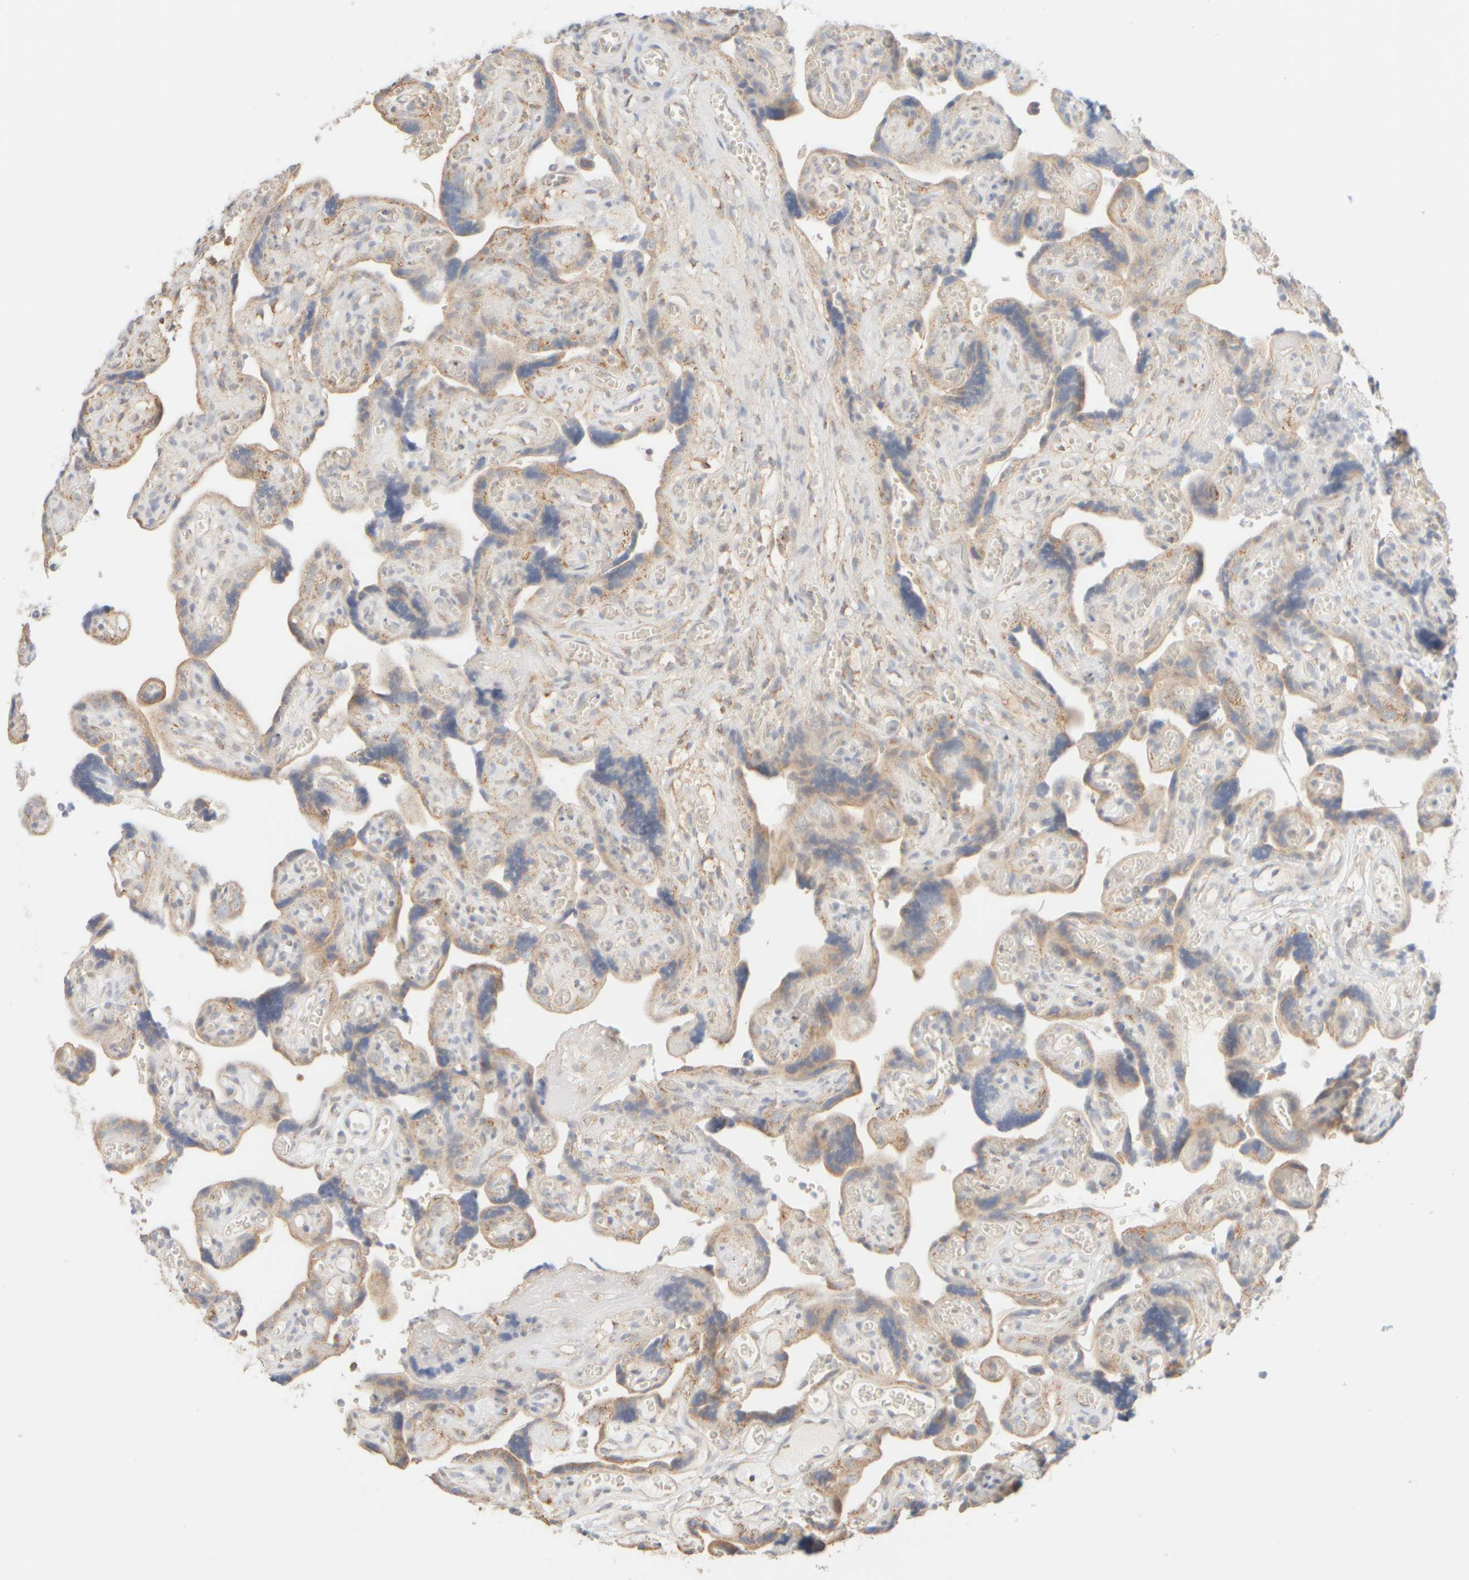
{"staining": {"intensity": "moderate", "quantity": "25%-75%", "location": "cytoplasmic/membranous"}, "tissue": "placenta", "cell_type": "Trophoblastic cells", "image_type": "normal", "snomed": [{"axis": "morphology", "description": "Normal tissue, NOS"}, {"axis": "topography", "description": "Placenta"}], "caption": "This histopathology image demonstrates IHC staining of benign human placenta, with medium moderate cytoplasmic/membranous expression in about 25%-75% of trophoblastic cells.", "gene": "APBB2", "patient": {"sex": "female", "age": 30}}